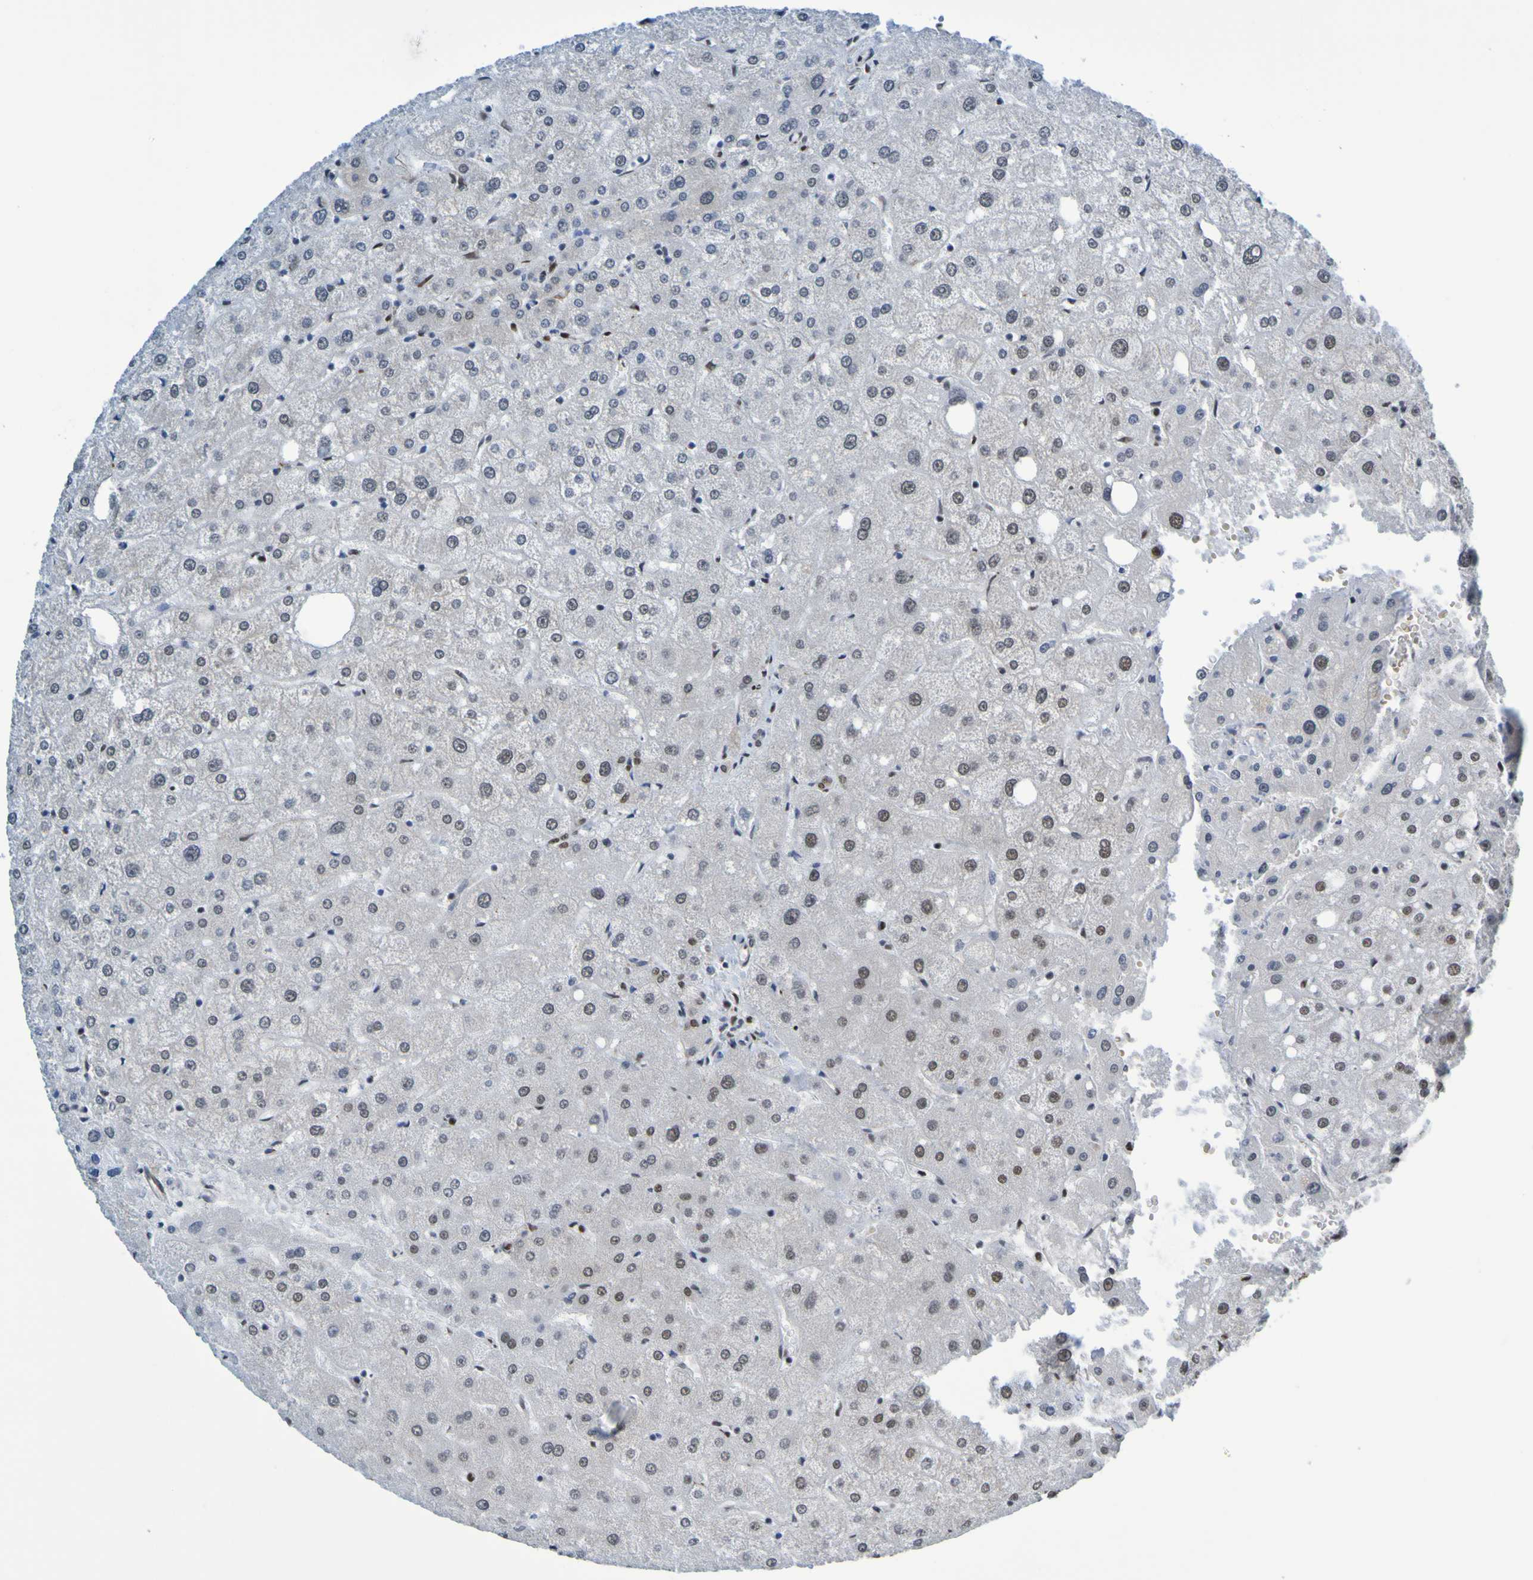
{"staining": {"intensity": "weak", "quantity": ">75%", "location": "nuclear"}, "tissue": "liver", "cell_type": "Cholangiocytes", "image_type": "normal", "snomed": [{"axis": "morphology", "description": "Normal tissue, NOS"}, {"axis": "topography", "description": "Liver"}], "caption": "Immunohistochemistry micrograph of normal liver: human liver stained using immunohistochemistry shows low levels of weak protein expression localized specifically in the nuclear of cholangiocytes, appearing as a nuclear brown color.", "gene": "HDAC2", "patient": {"sex": "male", "age": 73}}